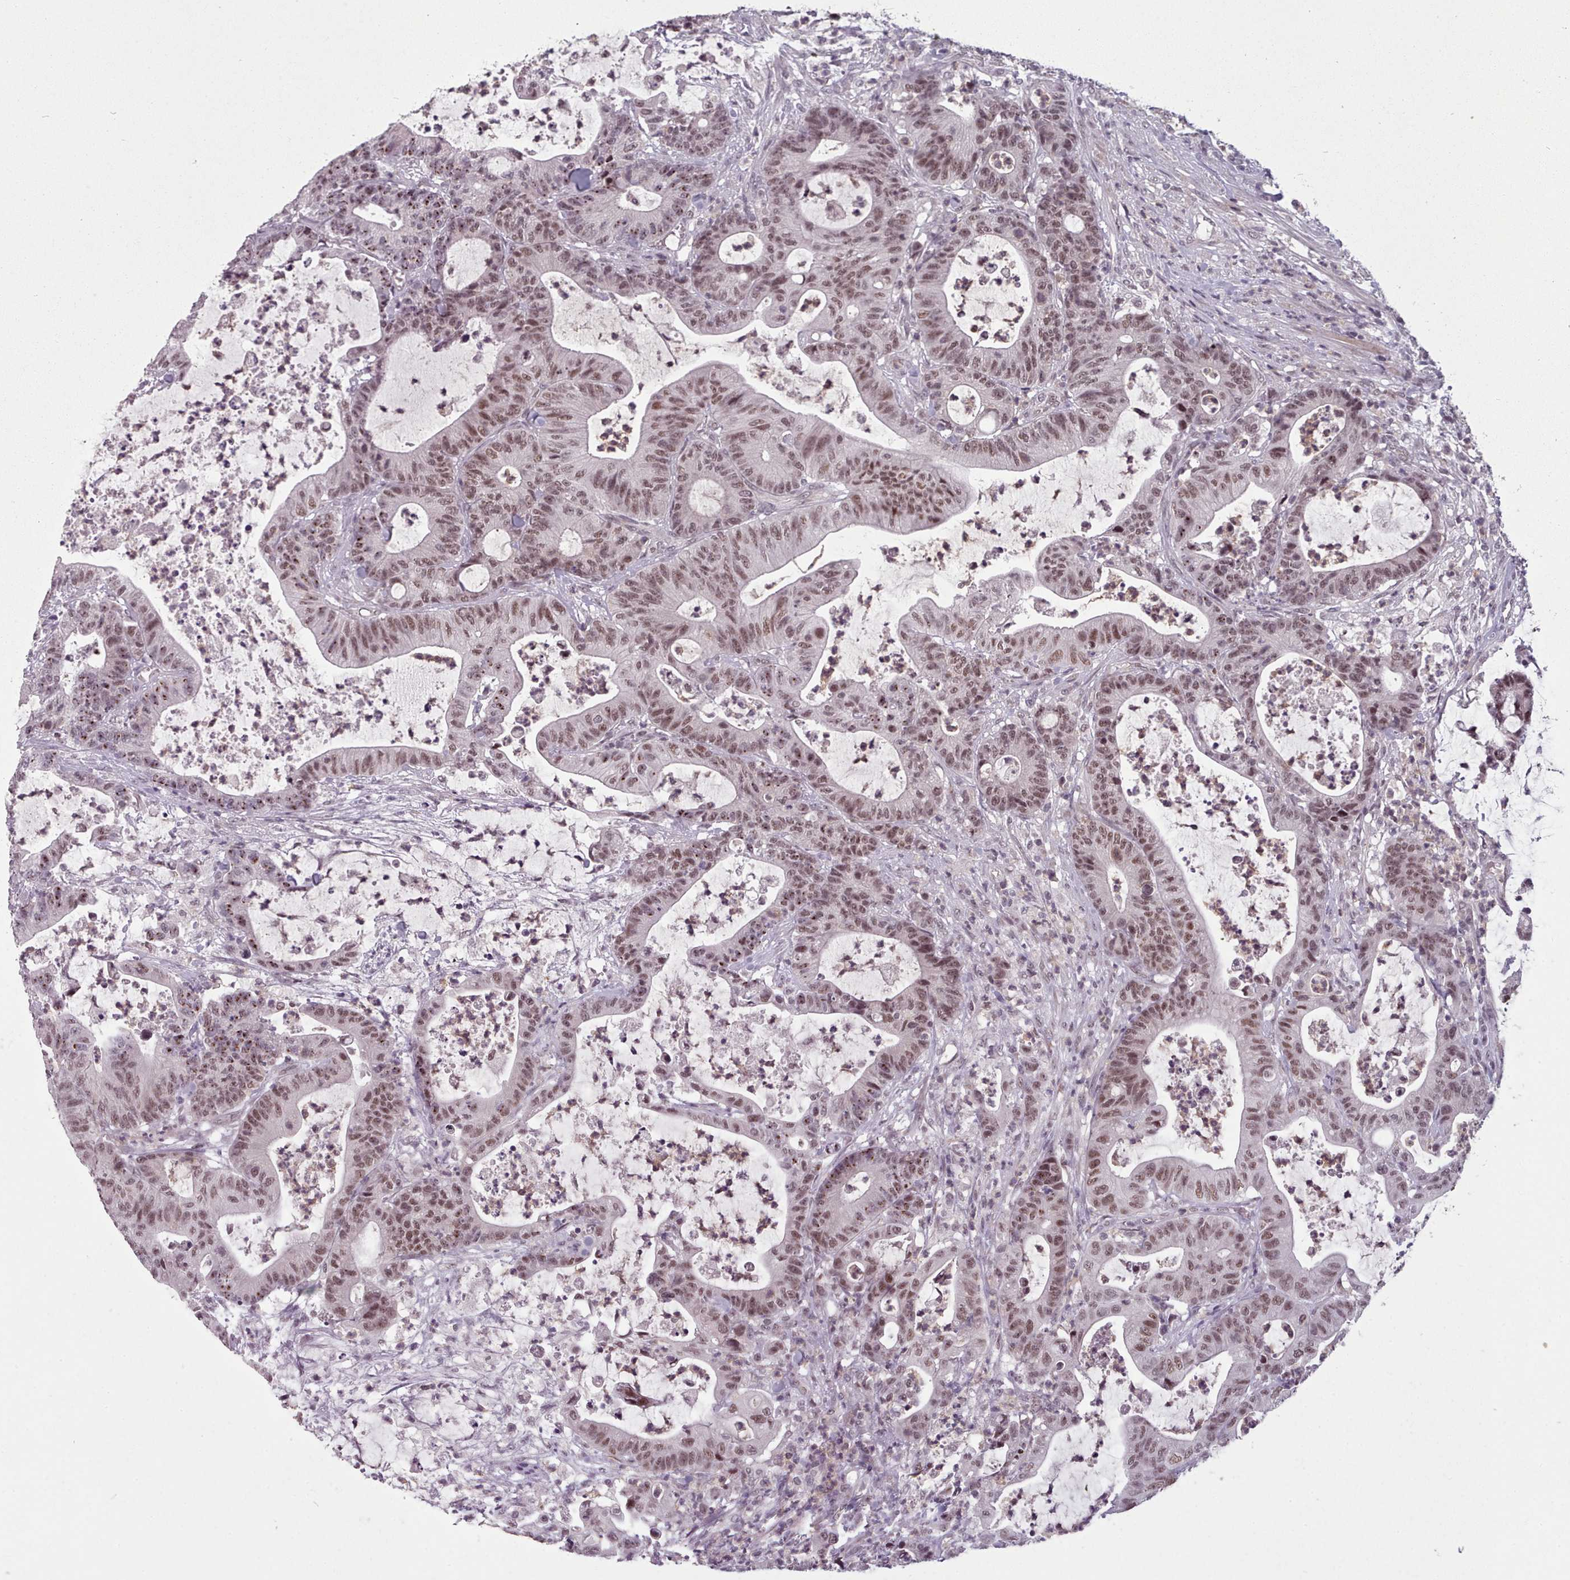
{"staining": {"intensity": "moderate", "quantity": ">75%", "location": "nuclear"}, "tissue": "colorectal cancer", "cell_type": "Tumor cells", "image_type": "cancer", "snomed": [{"axis": "morphology", "description": "Adenocarcinoma, NOS"}, {"axis": "topography", "description": "Colon"}], "caption": "The immunohistochemical stain highlights moderate nuclear staining in tumor cells of adenocarcinoma (colorectal) tissue.", "gene": "SRSF9", "patient": {"sex": "female", "age": 84}}